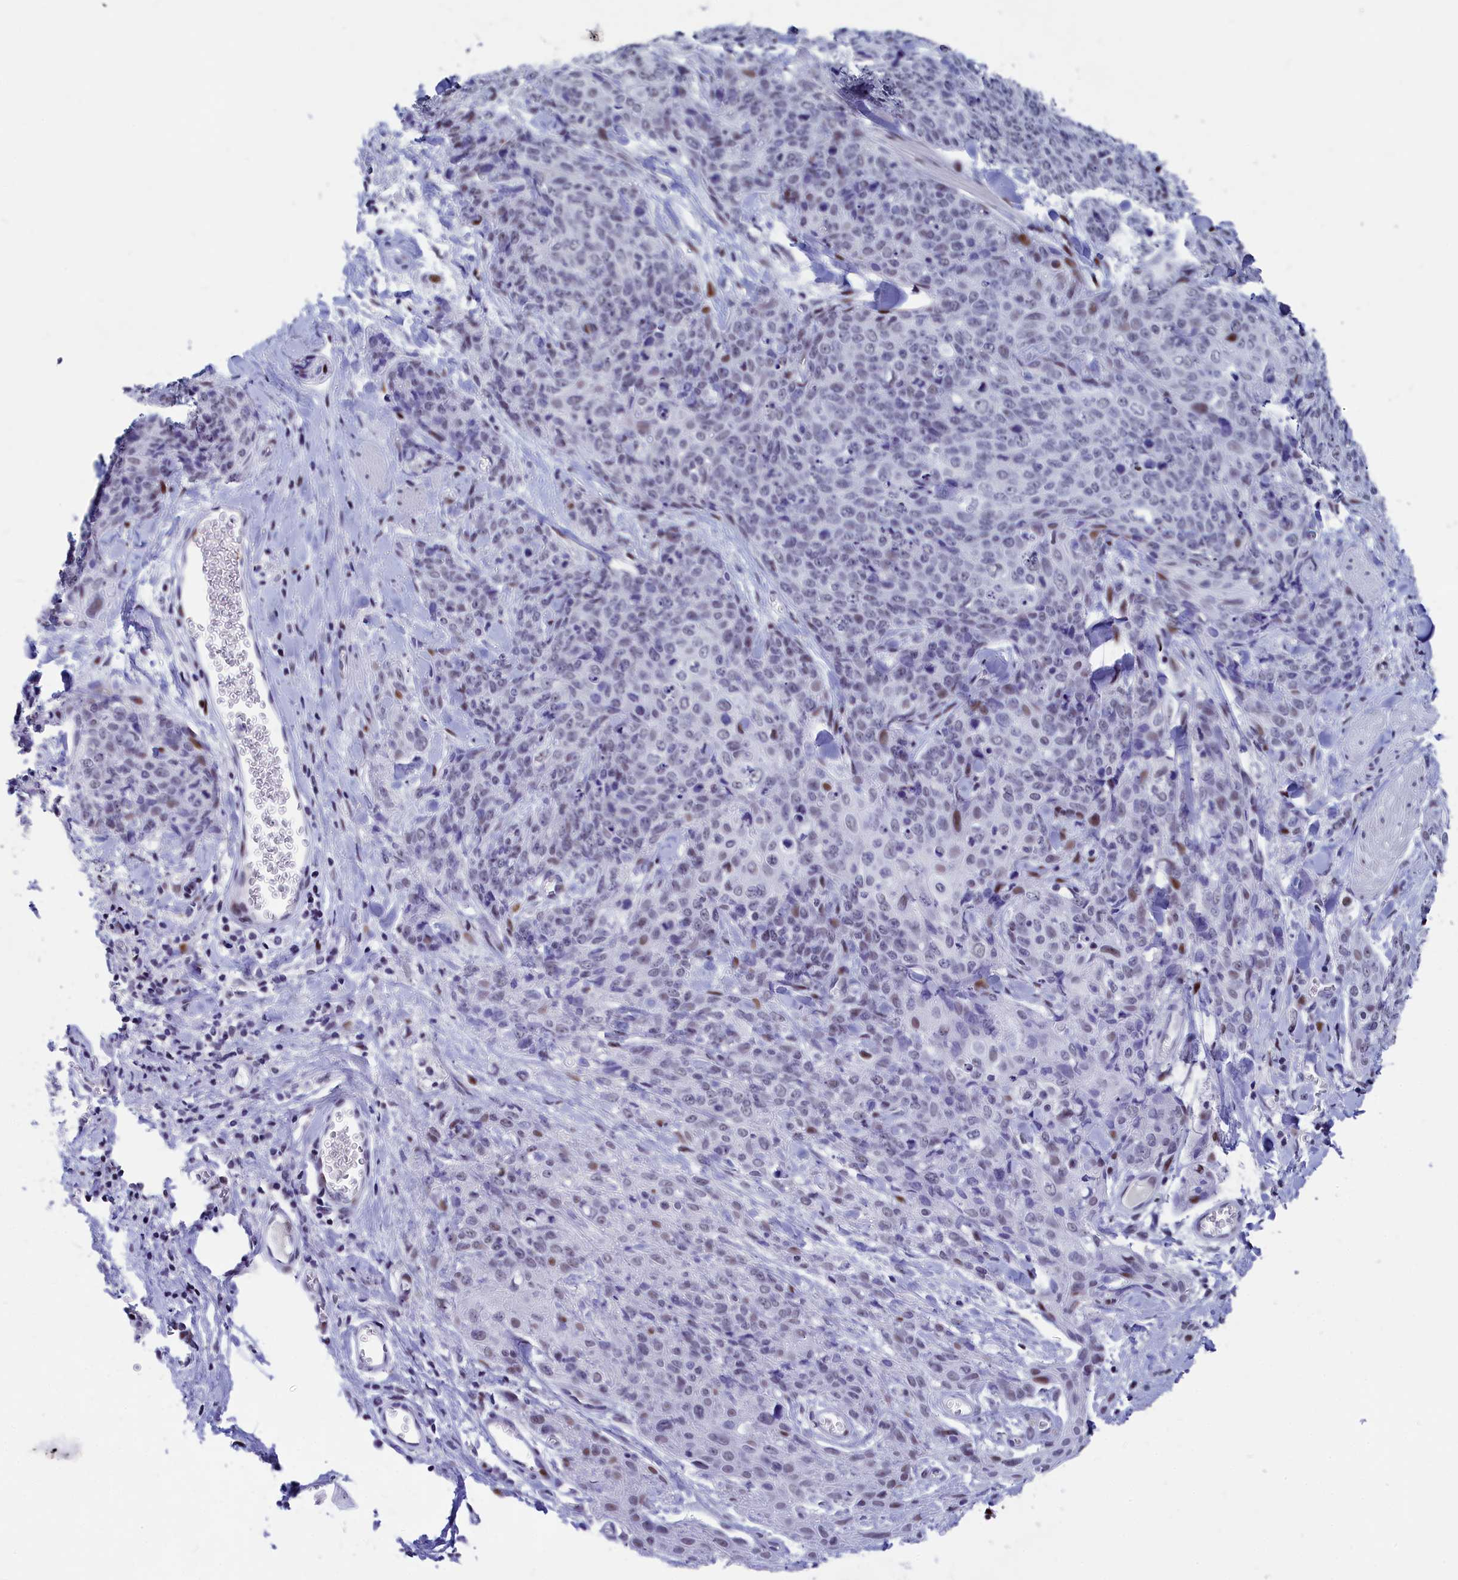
{"staining": {"intensity": "negative", "quantity": "none", "location": "none"}, "tissue": "skin cancer", "cell_type": "Tumor cells", "image_type": "cancer", "snomed": [{"axis": "morphology", "description": "Squamous cell carcinoma, NOS"}, {"axis": "topography", "description": "Skin"}, {"axis": "topography", "description": "Vulva"}], "caption": "DAB (3,3'-diaminobenzidine) immunohistochemical staining of skin squamous cell carcinoma exhibits no significant expression in tumor cells.", "gene": "NSA2", "patient": {"sex": "female", "age": 85}}